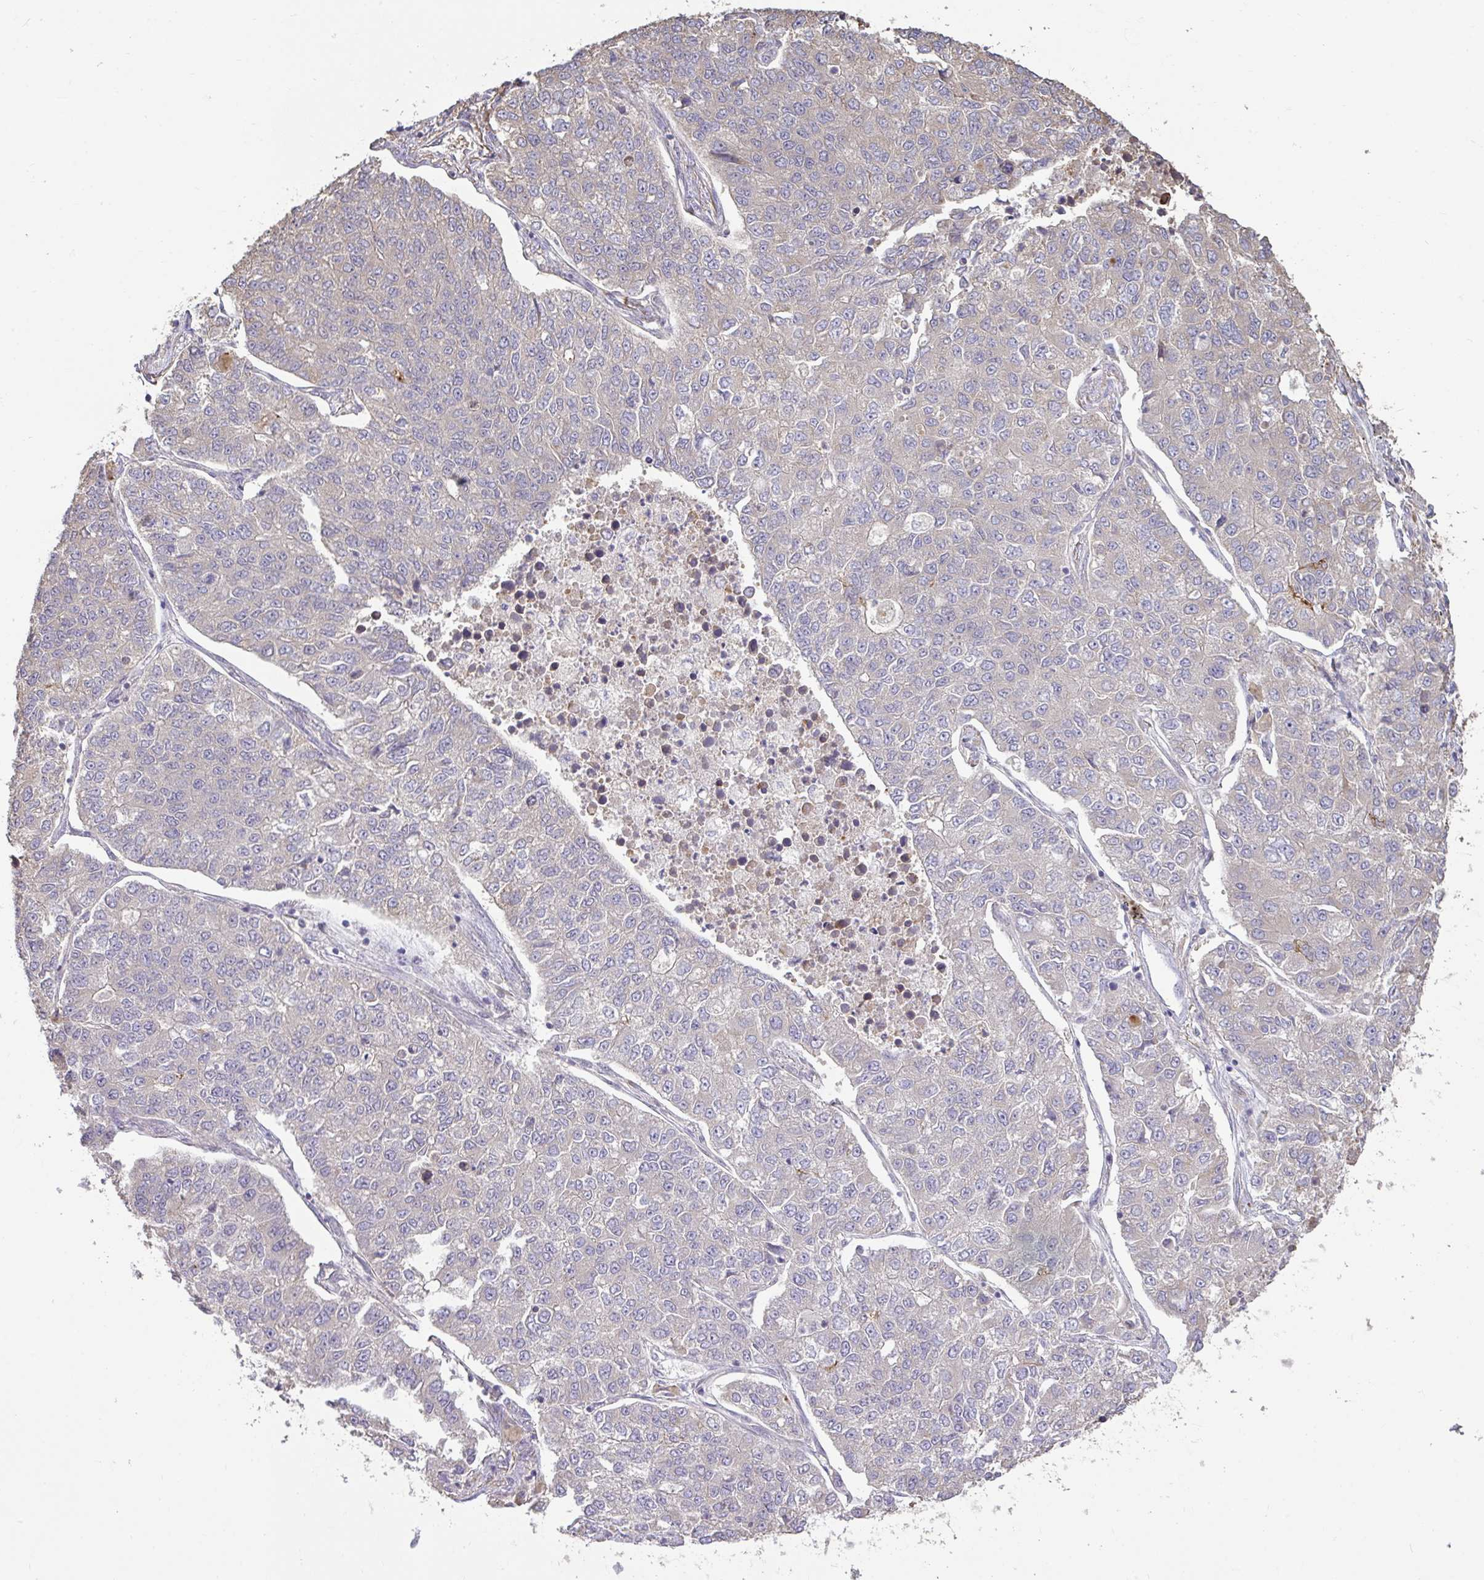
{"staining": {"intensity": "negative", "quantity": "none", "location": "none"}, "tissue": "lung cancer", "cell_type": "Tumor cells", "image_type": "cancer", "snomed": [{"axis": "morphology", "description": "Adenocarcinoma, NOS"}, {"axis": "topography", "description": "Lung"}], "caption": "DAB (3,3'-diaminobenzidine) immunohistochemical staining of human adenocarcinoma (lung) reveals no significant staining in tumor cells.", "gene": "BRINP3", "patient": {"sex": "male", "age": 49}}